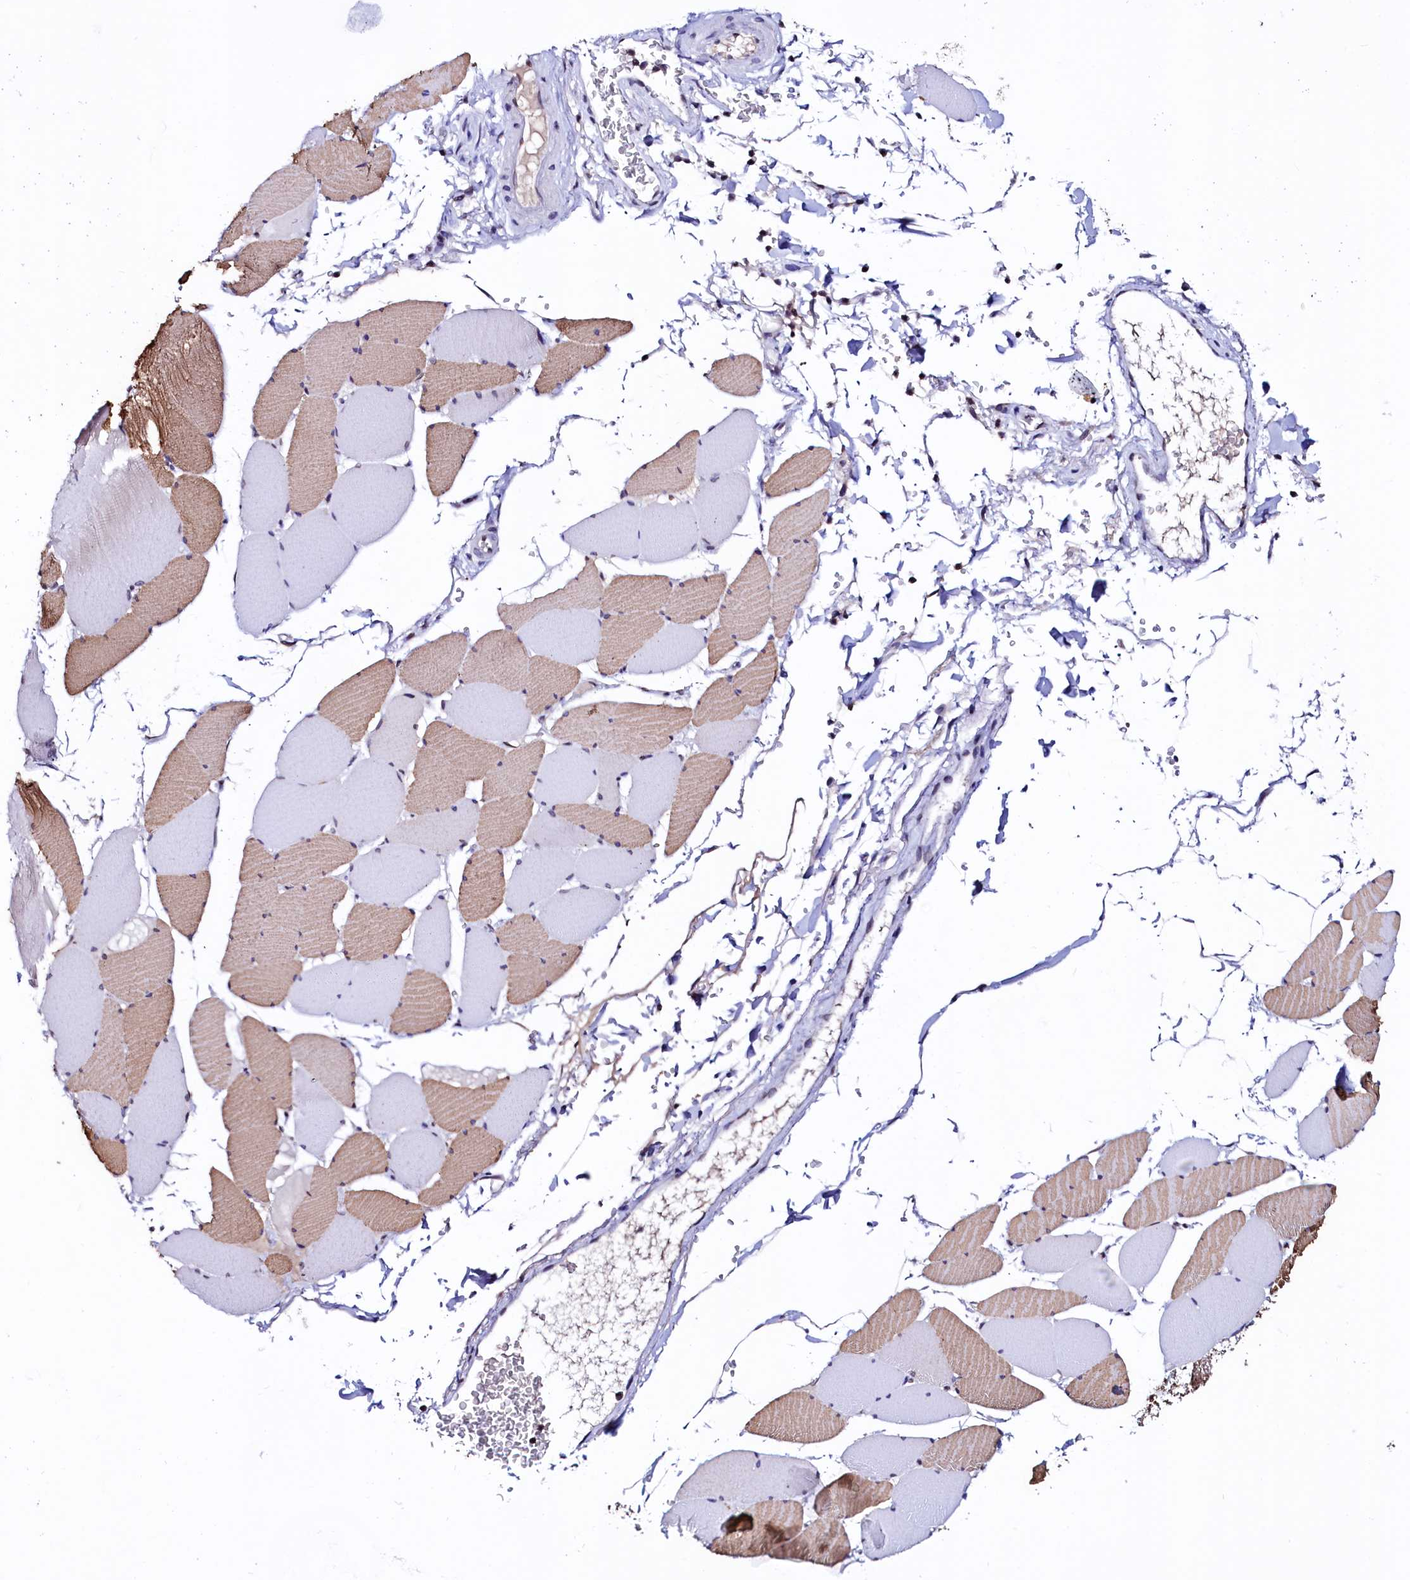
{"staining": {"intensity": "moderate", "quantity": "25%-75%", "location": "cytoplasmic/membranous"}, "tissue": "skeletal muscle", "cell_type": "Myocytes", "image_type": "normal", "snomed": [{"axis": "morphology", "description": "Normal tissue, NOS"}, {"axis": "topography", "description": "Skeletal muscle"}, {"axis": "topography", "description": "Head-Neck"}], "caption": "A high-resolution photomicrograph shows immunohistochemistry (IHC) staining of unremarkable skeletal muscle, which demonstrates moderate cytoplasmic/membranous positivity in about 25%-75% of myocytes. (DAB IHC, brown staining for protein, blue staining for nuclei).", "gene": "HAND1", "patient": {"sex": "male", "age": 66}}